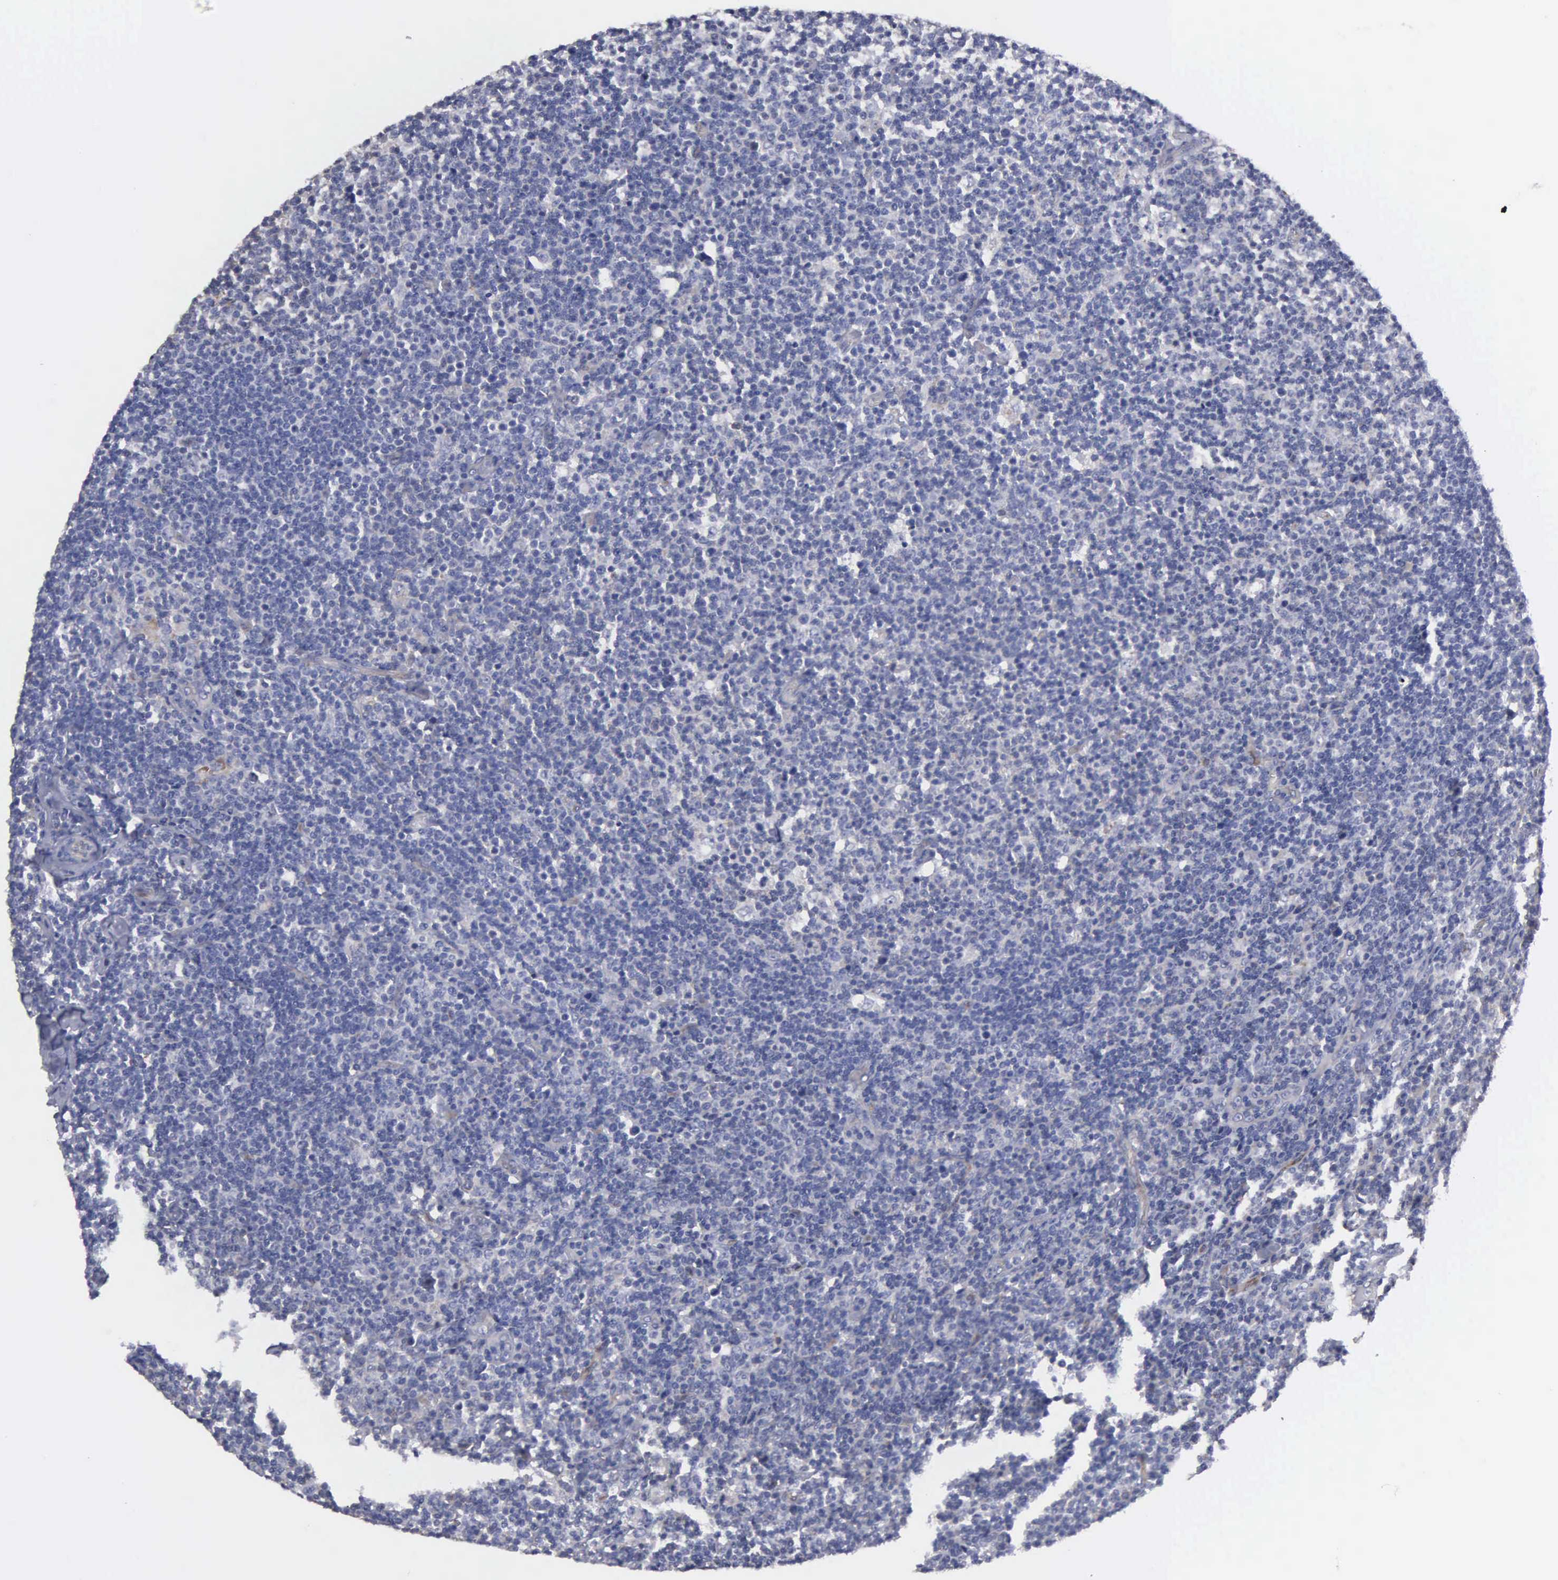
{"staining": {"intensity": "negative", "quantity": "none", "location": "none"}, "tissue": "lymphoma", "cell_type": "Tumor cells", "image_type": "cancer", "snomed": [{"axis": "morphology", "description": "Malignant lymphoma, non-Hodgkin's type, Low grade"}, {"axis": "topography", "description": "Lymph node"}], "caption": "High magnification brightfield microscopy of malignant lymphoma, non-Hodgkin's type (low-grade) stained with DAB (brown) and counterstained with hematoxylin (blue): tumor cells show no significant staining.", "gene": "RDX", "patient": {"sex": "male", "age": 74}}